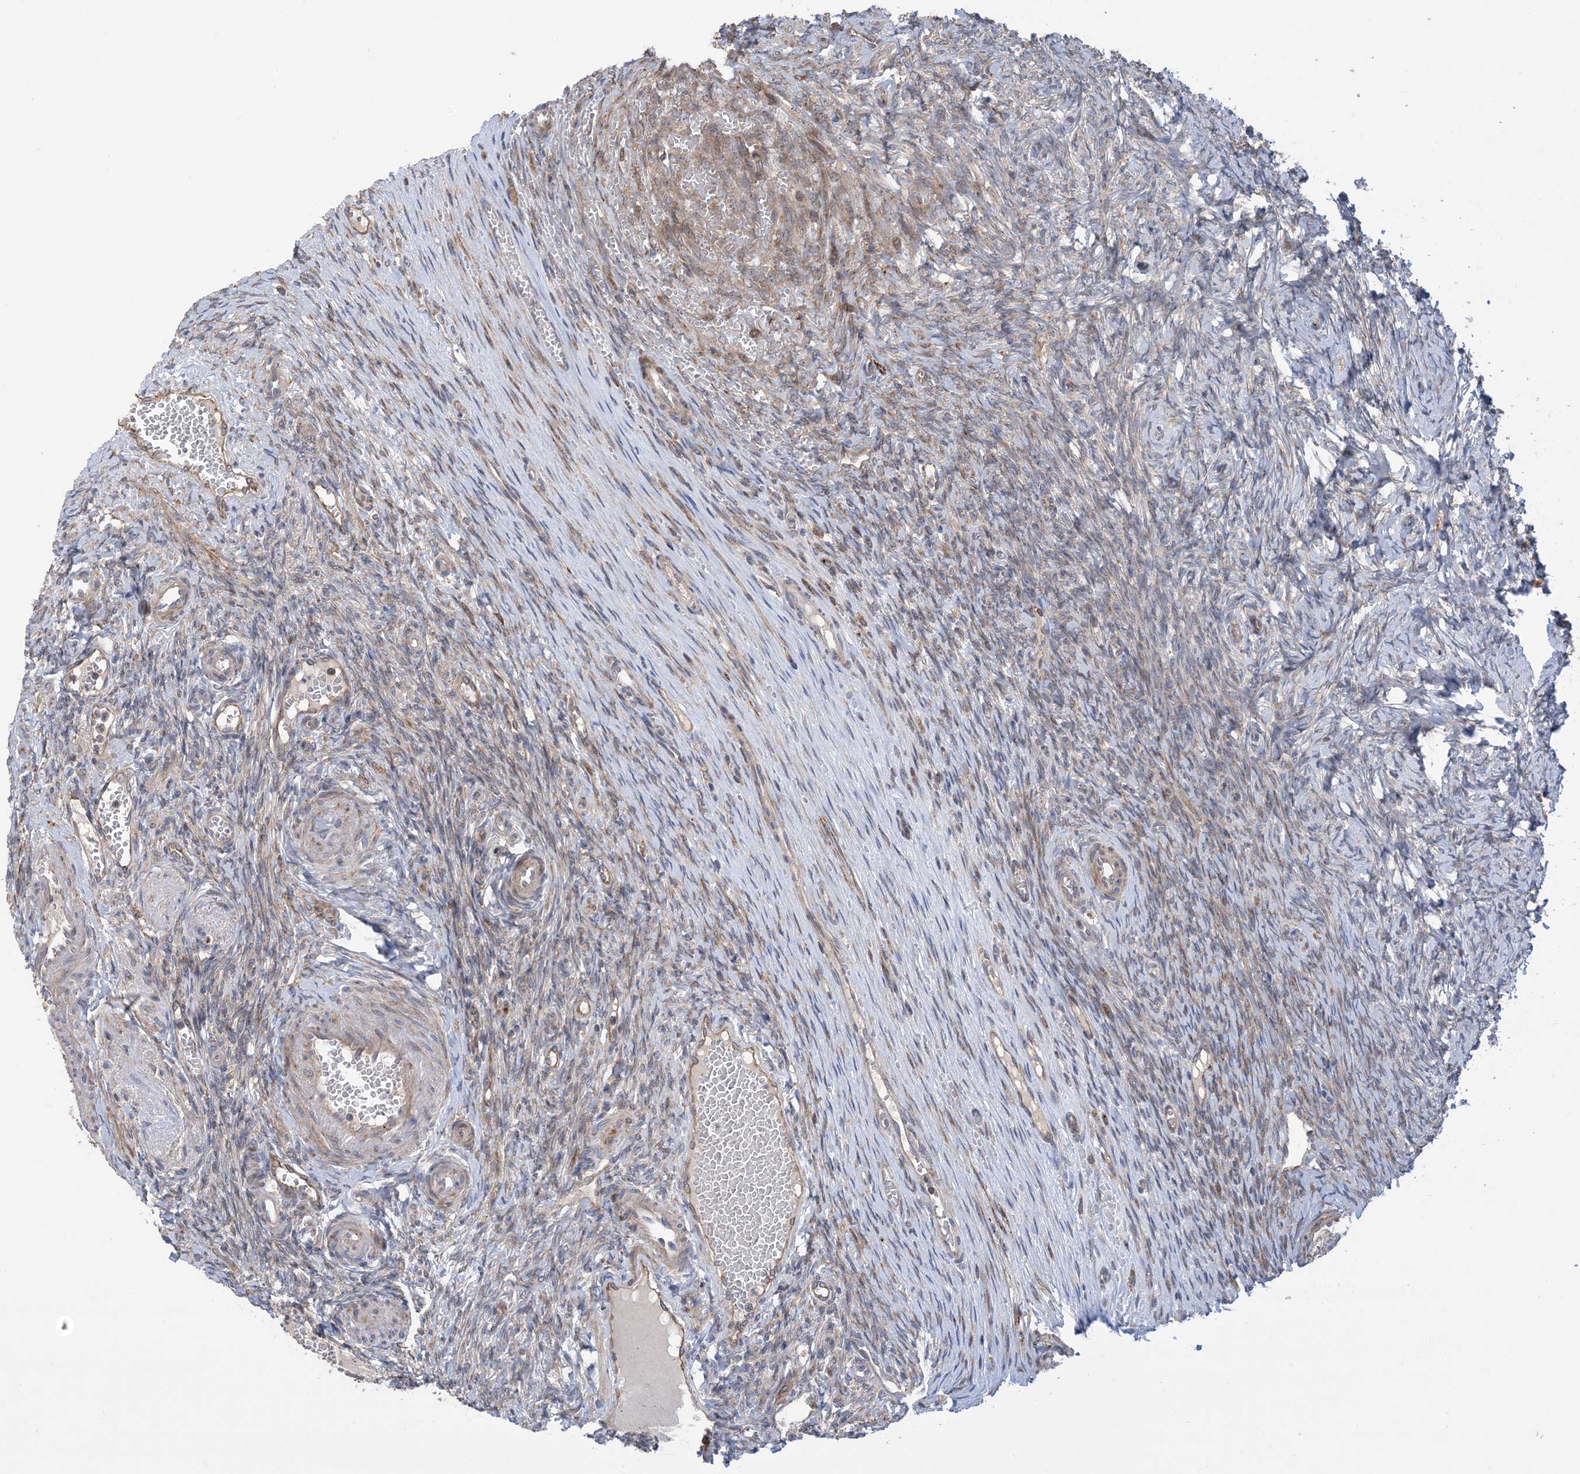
{"staining": {"intensity": "negative", "quantity": "none", "location": "none"}, "tissue": "ovary", "cell_type": "Ovarian stroma cells", "image_type": "normal", "snomed": [{"axis": "morphology", "description": "Adenocarcinoma, NOS"}, {"axis": "topography", "description": "Endometrium"}], "caption": "Immunohistochemical staining of benign human ovary displays no significant positivity in ovarian stroma cells. The staining is performed using DAB (3,3'-diaminobenzidine) brown chromogen with nuclei counter-stained in using hematoxylin.", "gene": "CLEC16A", "patient": {"sex": "female", "age": 32}}